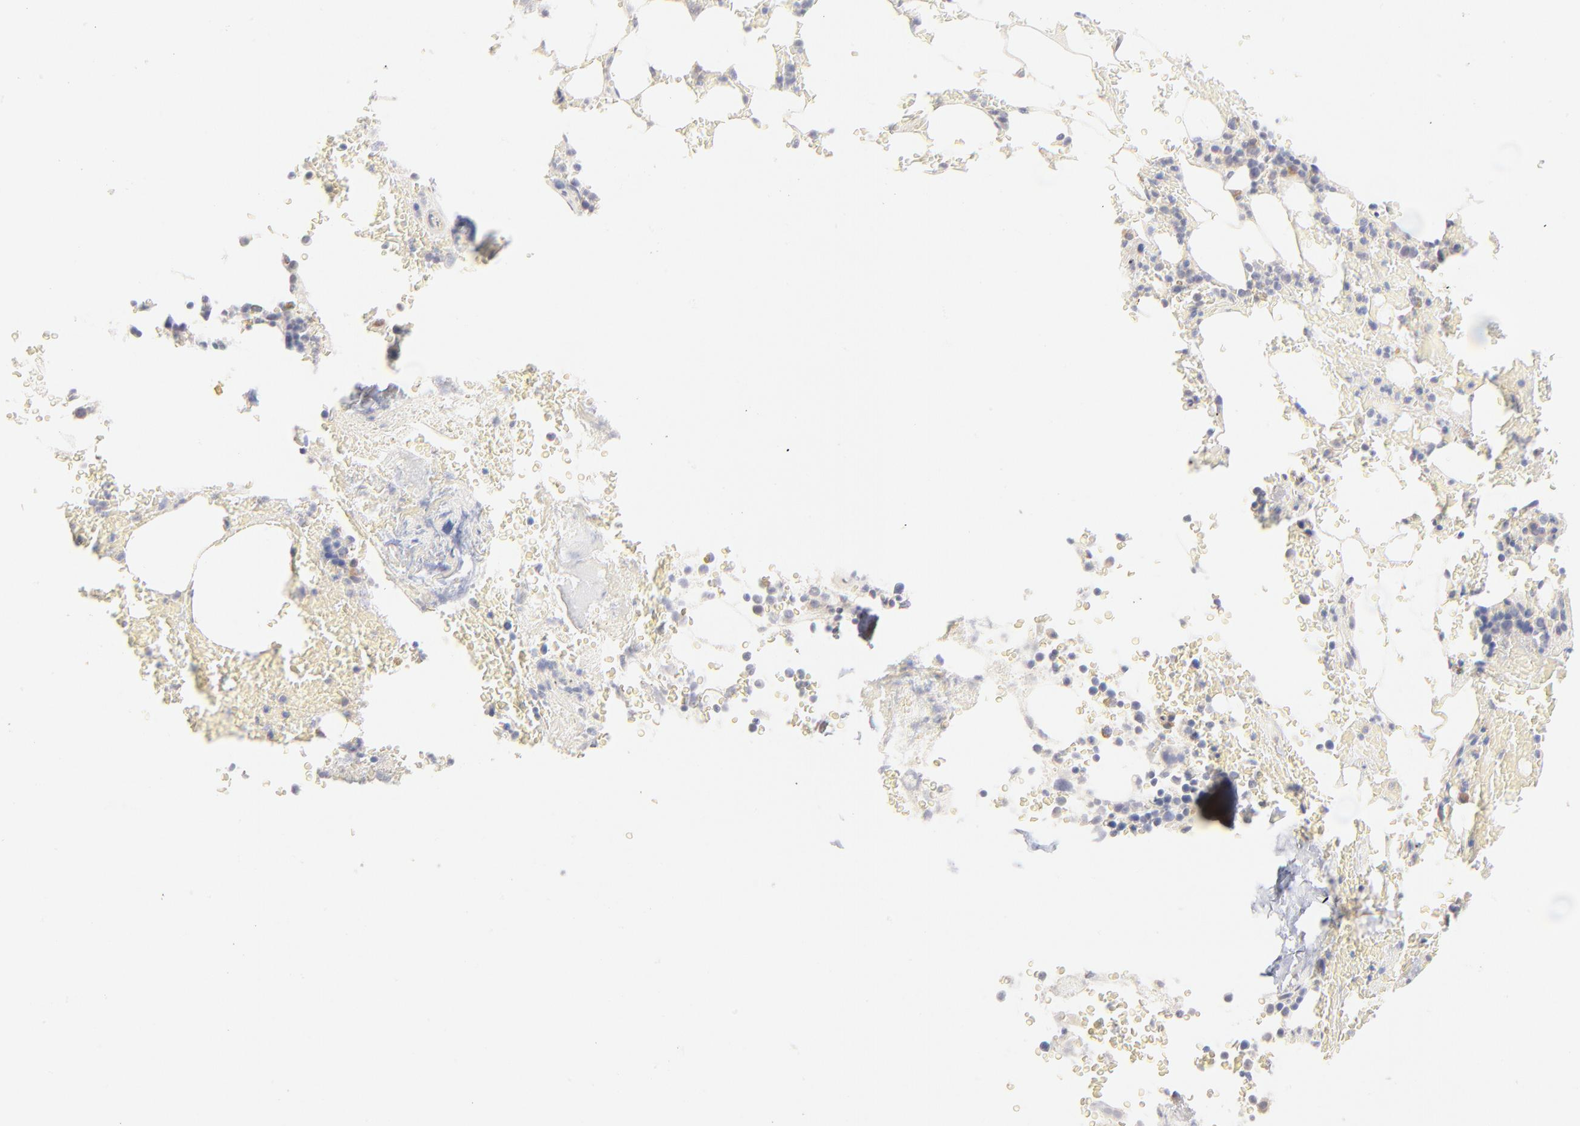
{"staining": {"intensity": "moderate", "quantity": "<25%", "location": "cytoplasmic/membranous"}, "tissue": "bone marrow", "cell_type": "Hematopoietic cells", "image_type": "normal", "snomed": [{"axis": "morphology", "description": "Normal tissue, NOS"}, {"axis": "topography", "description": "Bone marrow"}], "caption": "Moderate cytoplasmic/membranous staining for a protein is seen in approximately <25% of hematopoietic cells of benign bone marrow using immunohistochemistry (IHC).", "gene": "NKX2", "patient": {"sex": "female", "age": 73}}